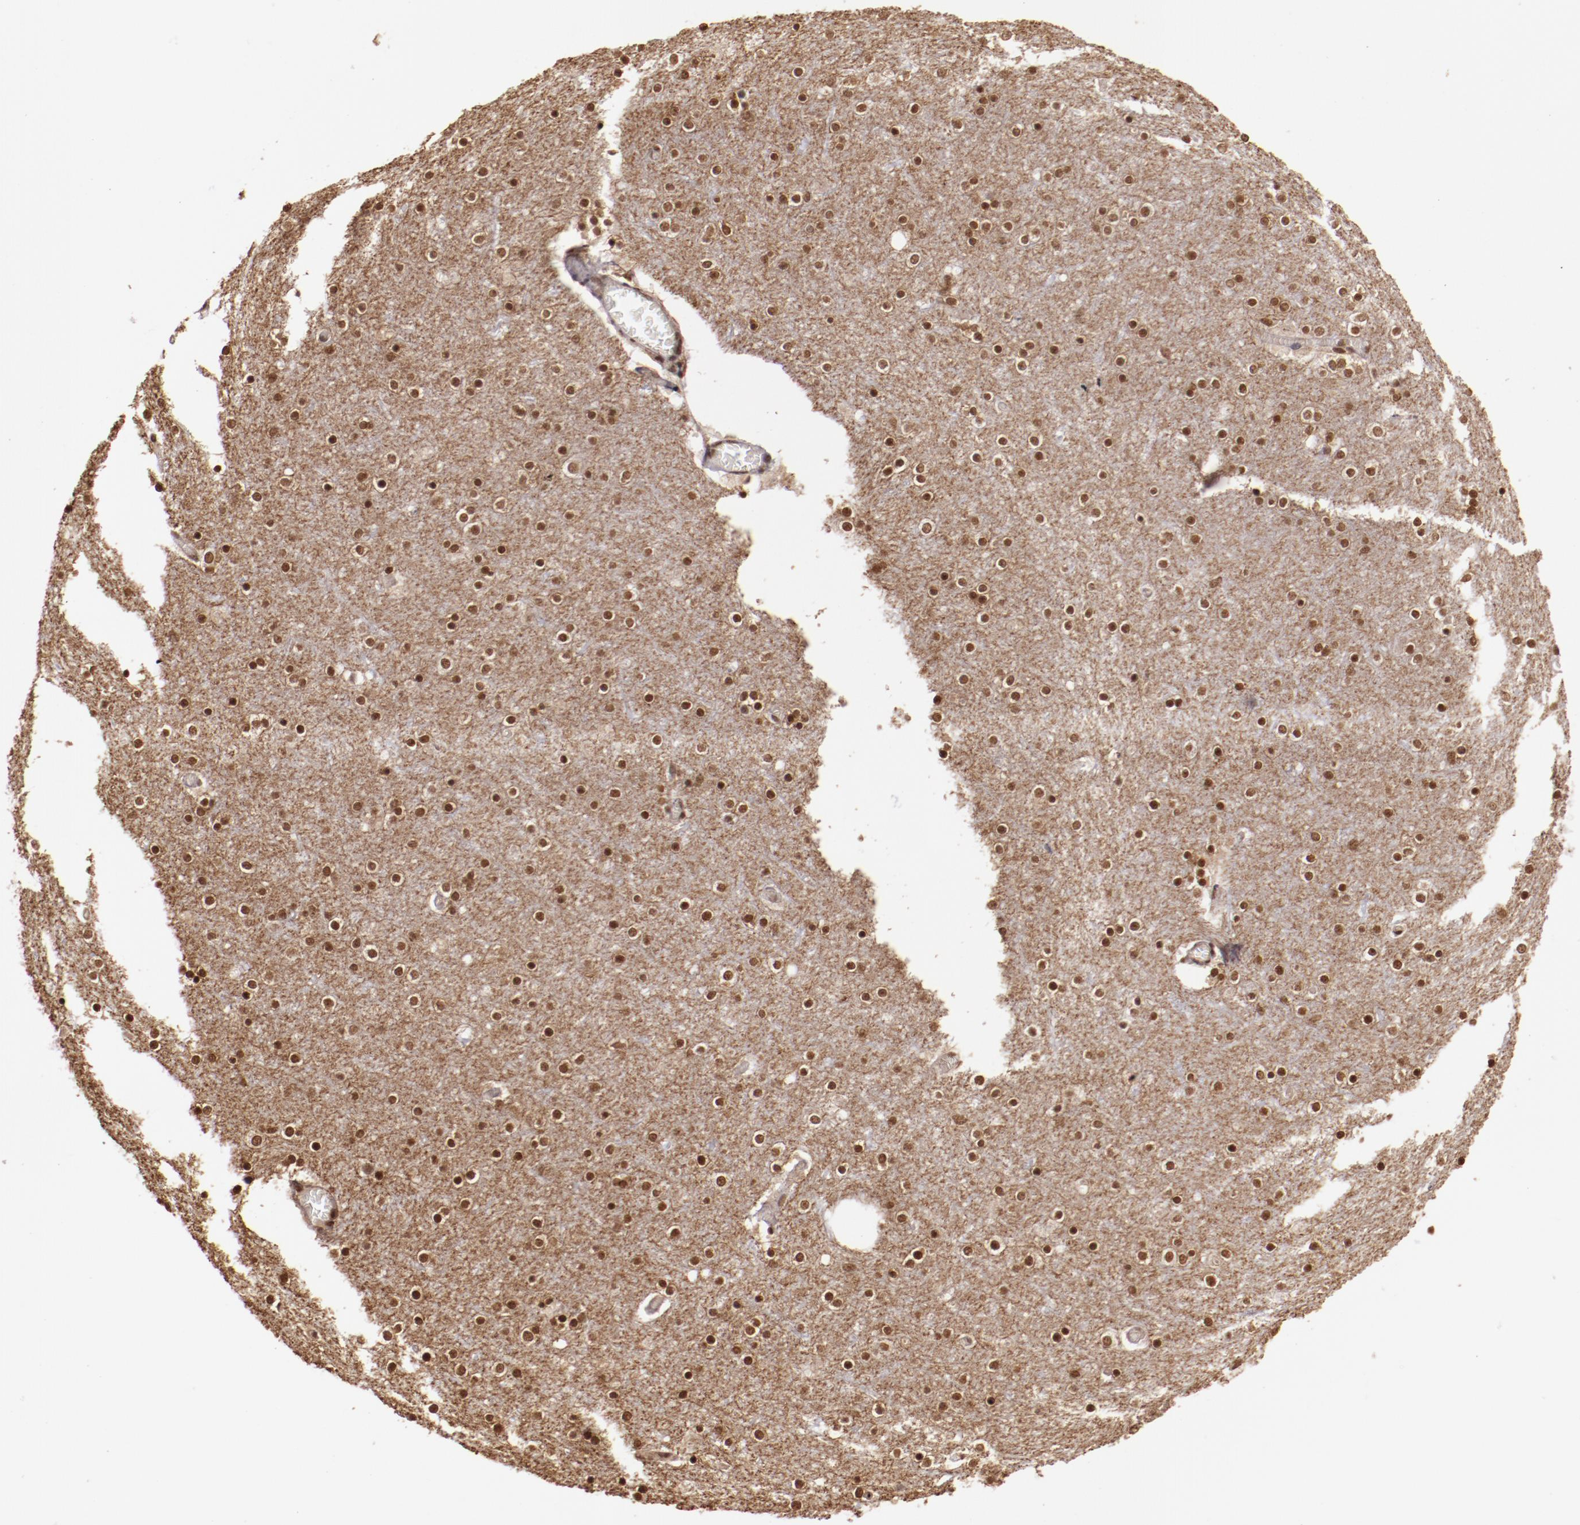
{"staining": {"intensity": "weak", "quantity": "25%-75%", "location": "nuclear"}, "tissue": "cerebral cortex", "cell_type": "Endothelial cells", "image_type": "normal", "snomed": [{"axis": "morphology", "description": "Normal tissue, NOS"}, {"axis": "topography", "description": "Cerebral cortex"}], "caption": "The photomicrograph reveals immunohistochemical staining of unremarkable cerebral cortex. There is weak nuclear positivity is seen in about 25%-75% of endothelial cells.", "gene": "STAG2", "patient": {"sex": "female", "age": 54}}